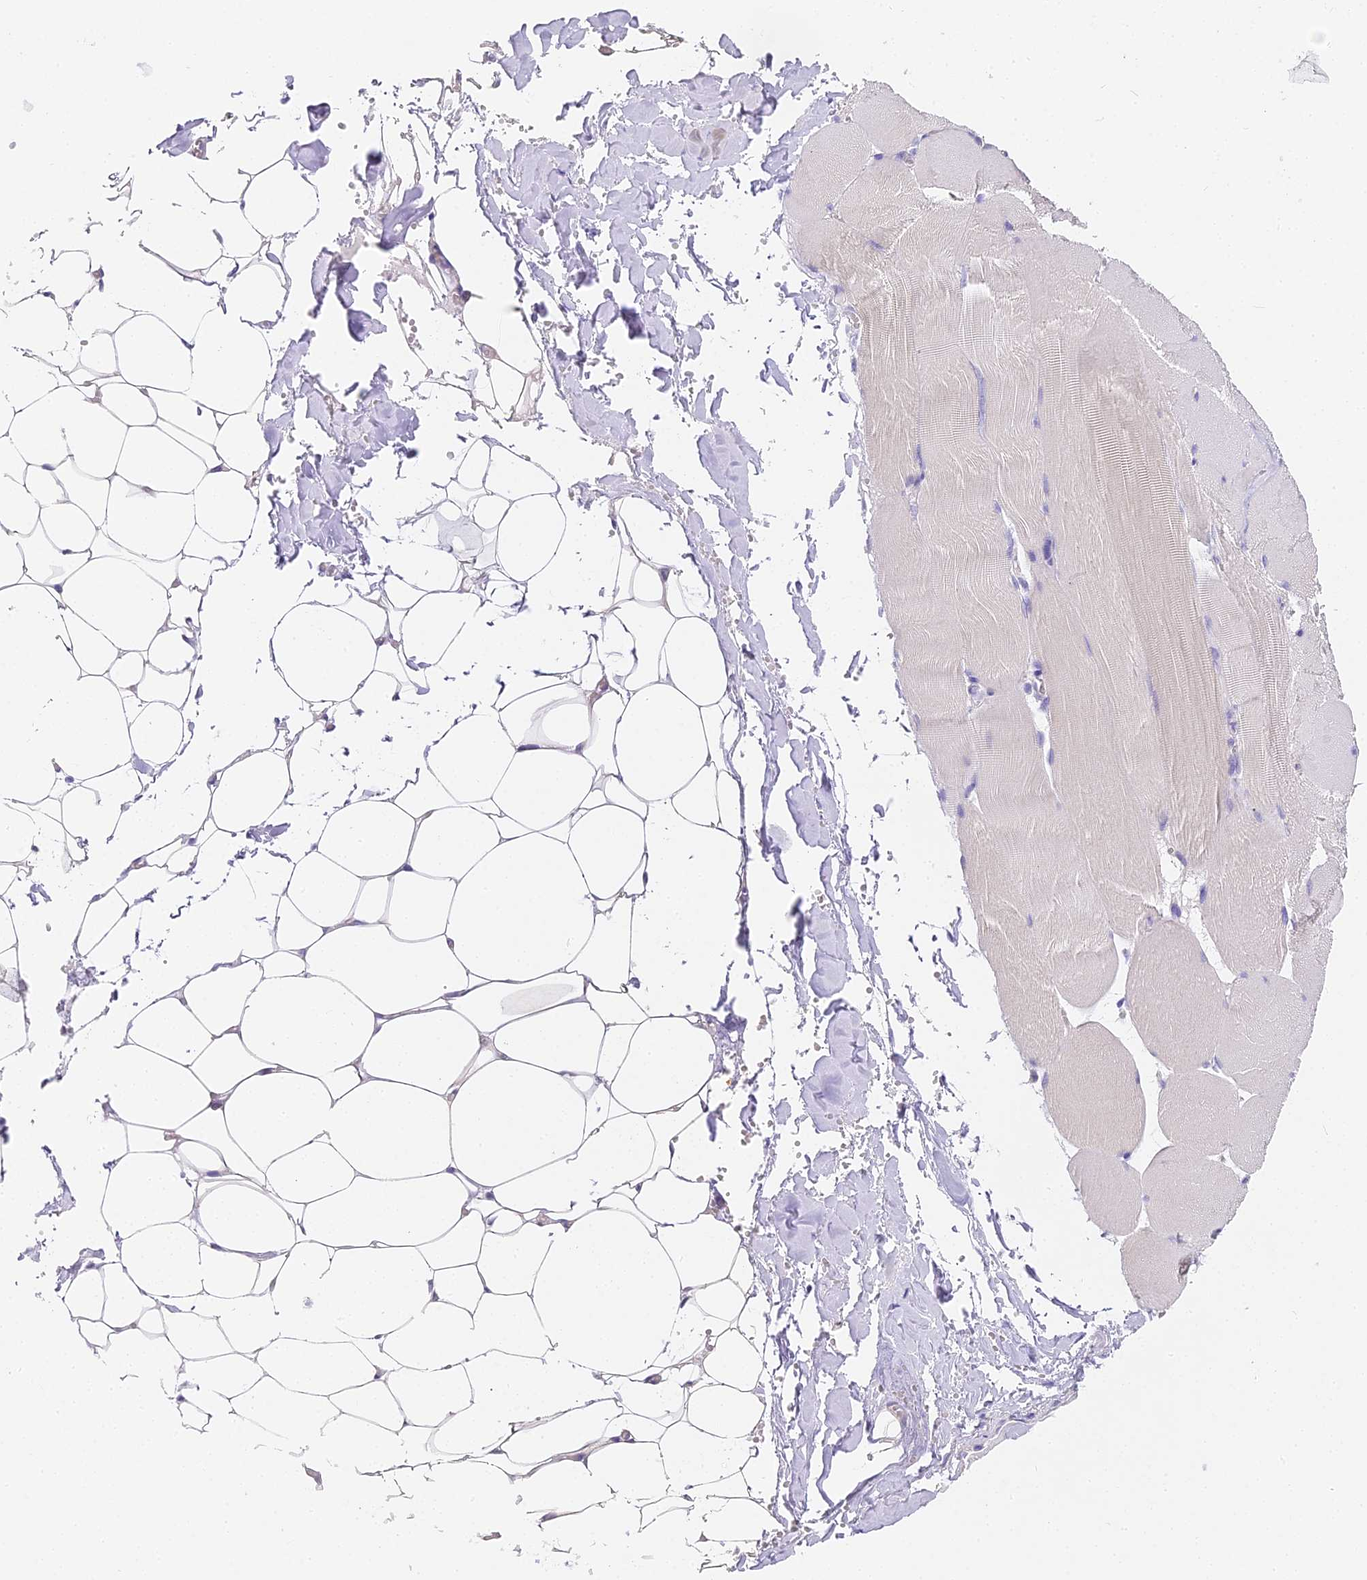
{"staining": {"intensity": "negative", "quantity": "none", "location": "none"}, "tissue": "adipose tissue", "cell_type": "Adipocytes", "image_type": "normal", "snomed": [{"axis": "morphology", "description": "Normal tissue, NOS"}, {"axis": "topography", "description": "Skeletal muscle"}, {"axis": "topography", "description": "Peripheral nerve tissue"}], "caption": "DAB immunohistochemical staining of normal human adipose tissue exhibits no significant staining in adipocytes.", "gene": "ABHD14A", "patient": {"sex": "female", "age": 55}}